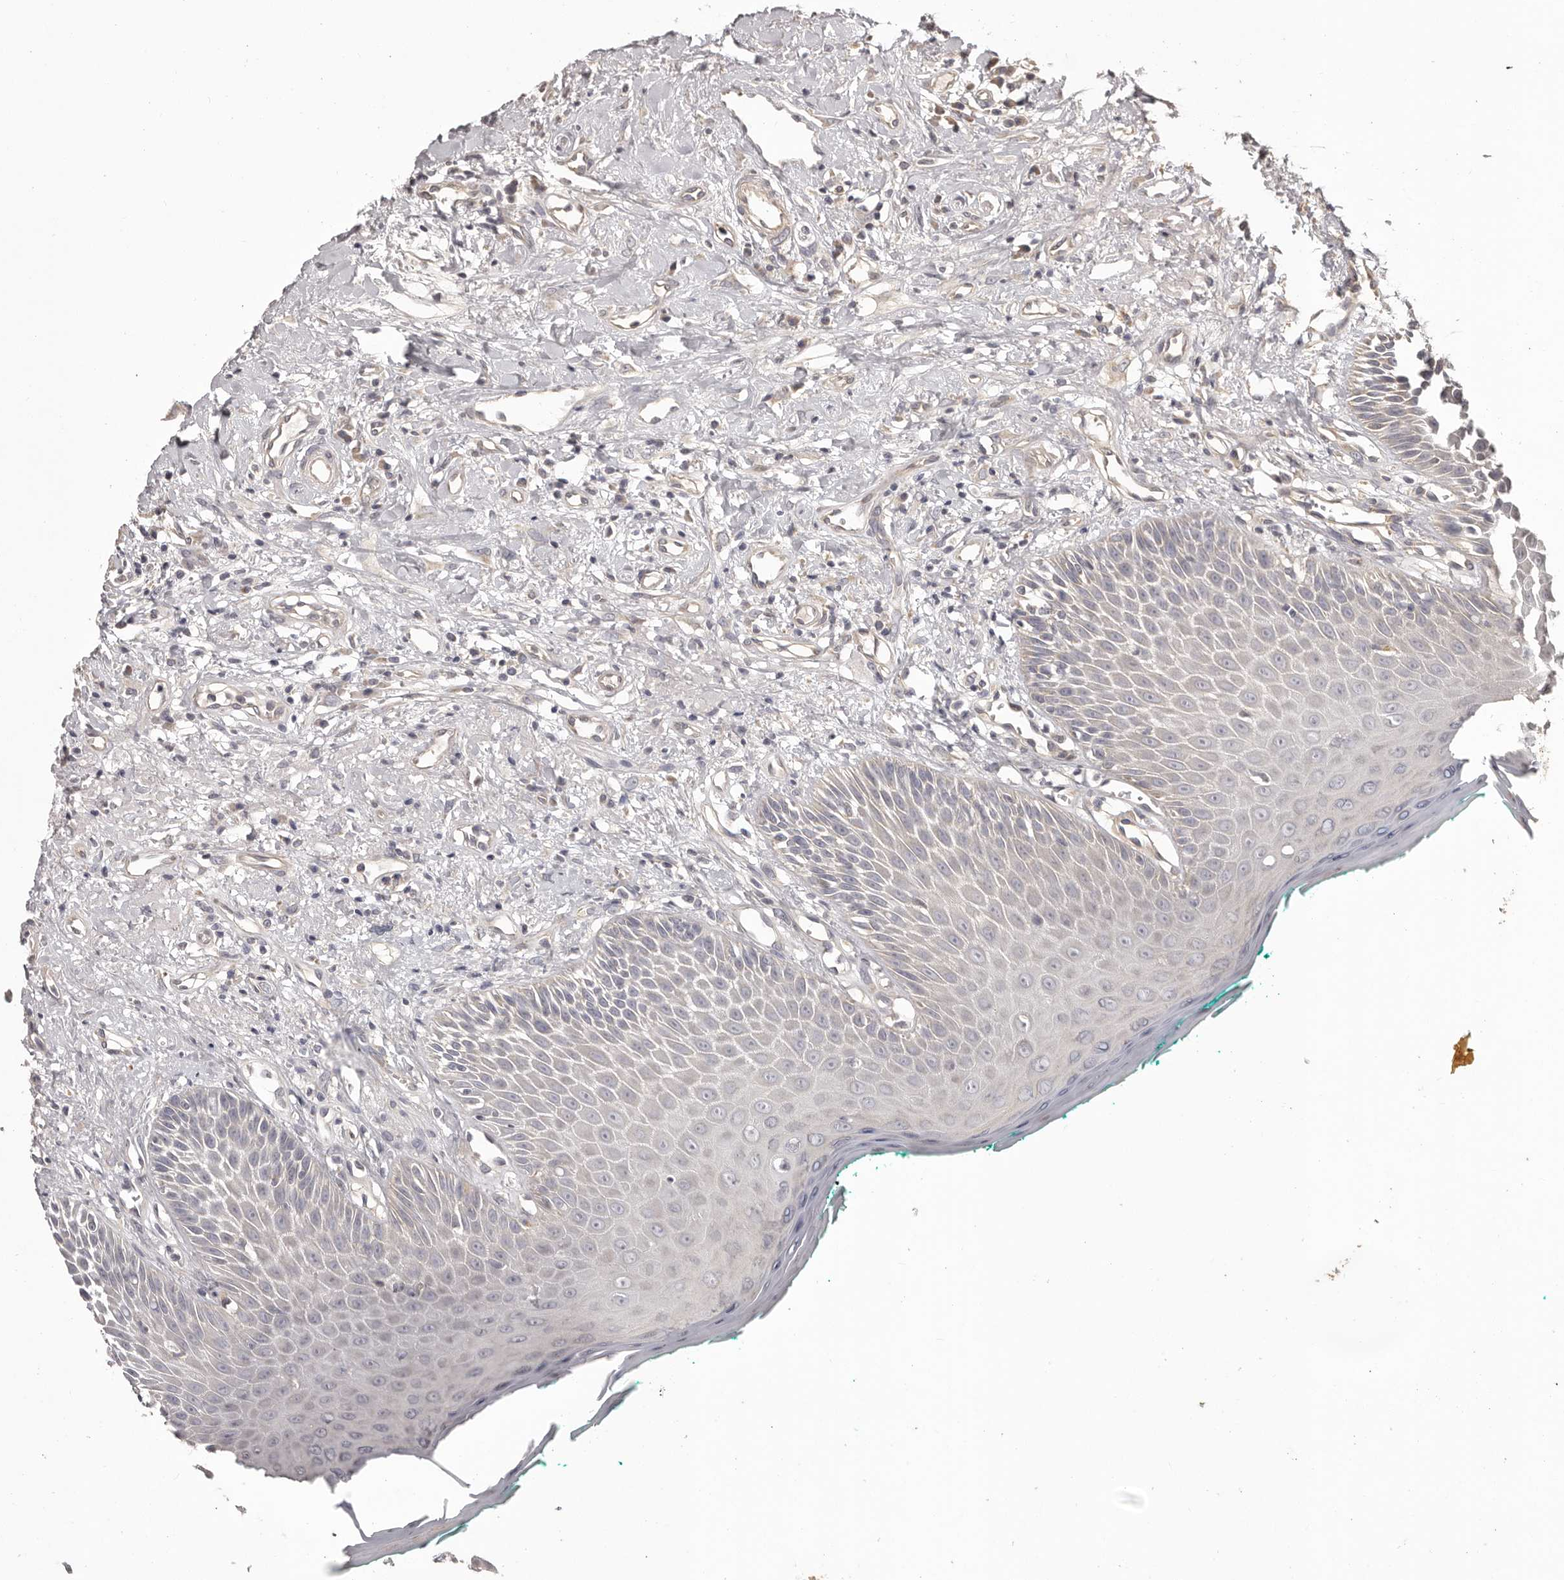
{"staining": {"intensity": "weak", "quantity": "<25%", "location": "cytoplasmic/membranous"}, "tissue": "oral mucosa", "cell_type": "Squamous epithelial cells", "image_type": "normal", "snomed": [{"axis": "morphology", "description": "Normal tissue, NOS"}, {"axis": "topography", "description": "Oral tissue"}], "caption": "Immunohistochemistry histopathology image of normal human oral mucosa stained for a protein (brown), which demonstrates no expression in squamous epithelial cells.", "gene": "HRH1", "patient": {"sex": "female", "age": 70}}